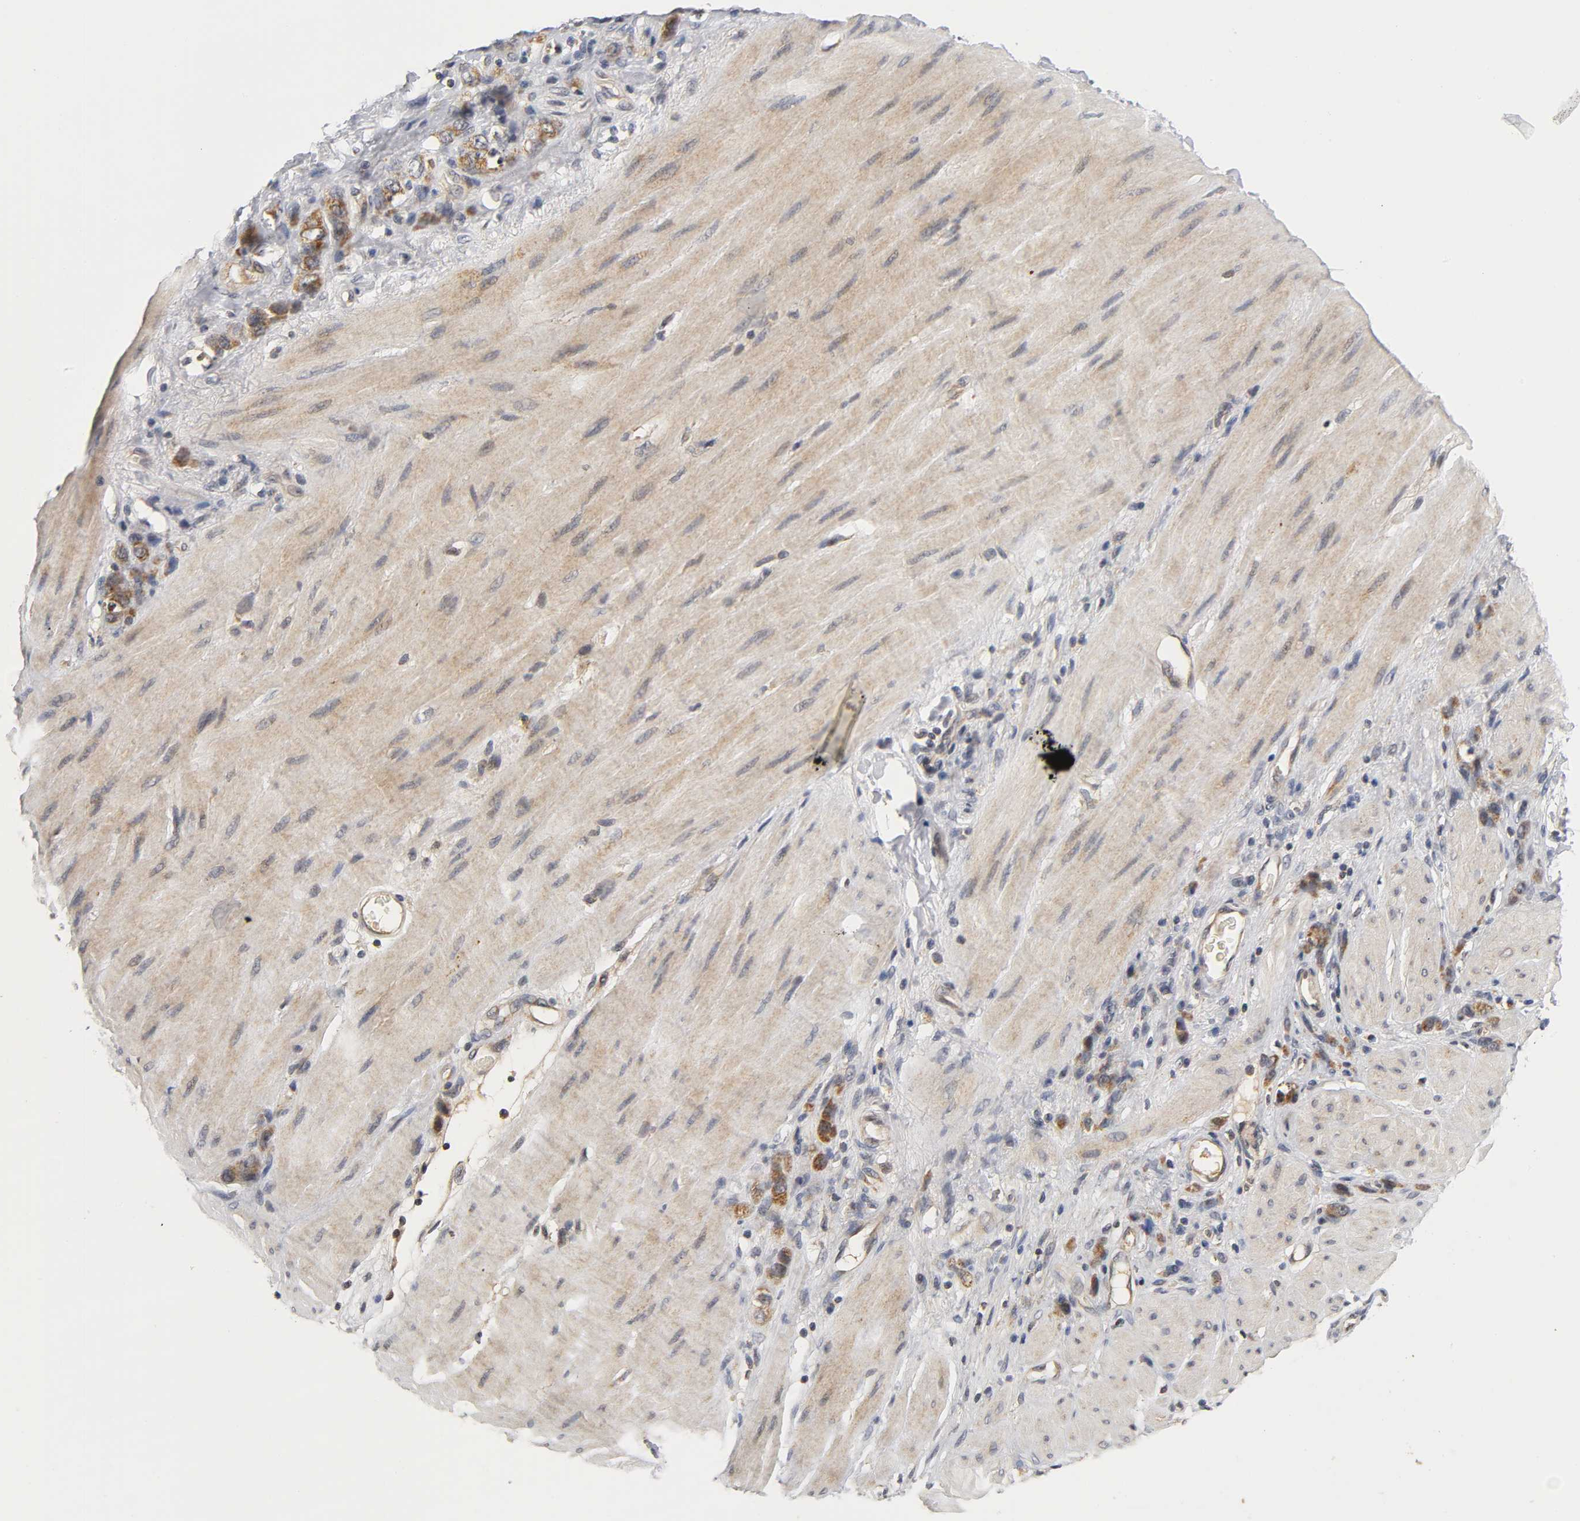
{"staining": {"intensity": "weak", "quantity": ">75%", "location": "cytoplasmic/membranous"}, "tissue": "stomach cancer", "cell_type": "Tumor cells", "image_type": "cancer", "snomed": [{"axis": "morphology", "description": "Adenocarcinoma, NOS"}, {"axis": "topography", "description": "Stomach"}], "caption": "This image demonstrates adenocarcinoma (stomach) stained with IHC to label a protein in brown. The cytoplasmic/membranous of tumor cells show weak positivity for the protein. Nuclei are counter-stained blue.", "gene": "NRP1", "patient": {"sex": "male", "age": 82}}